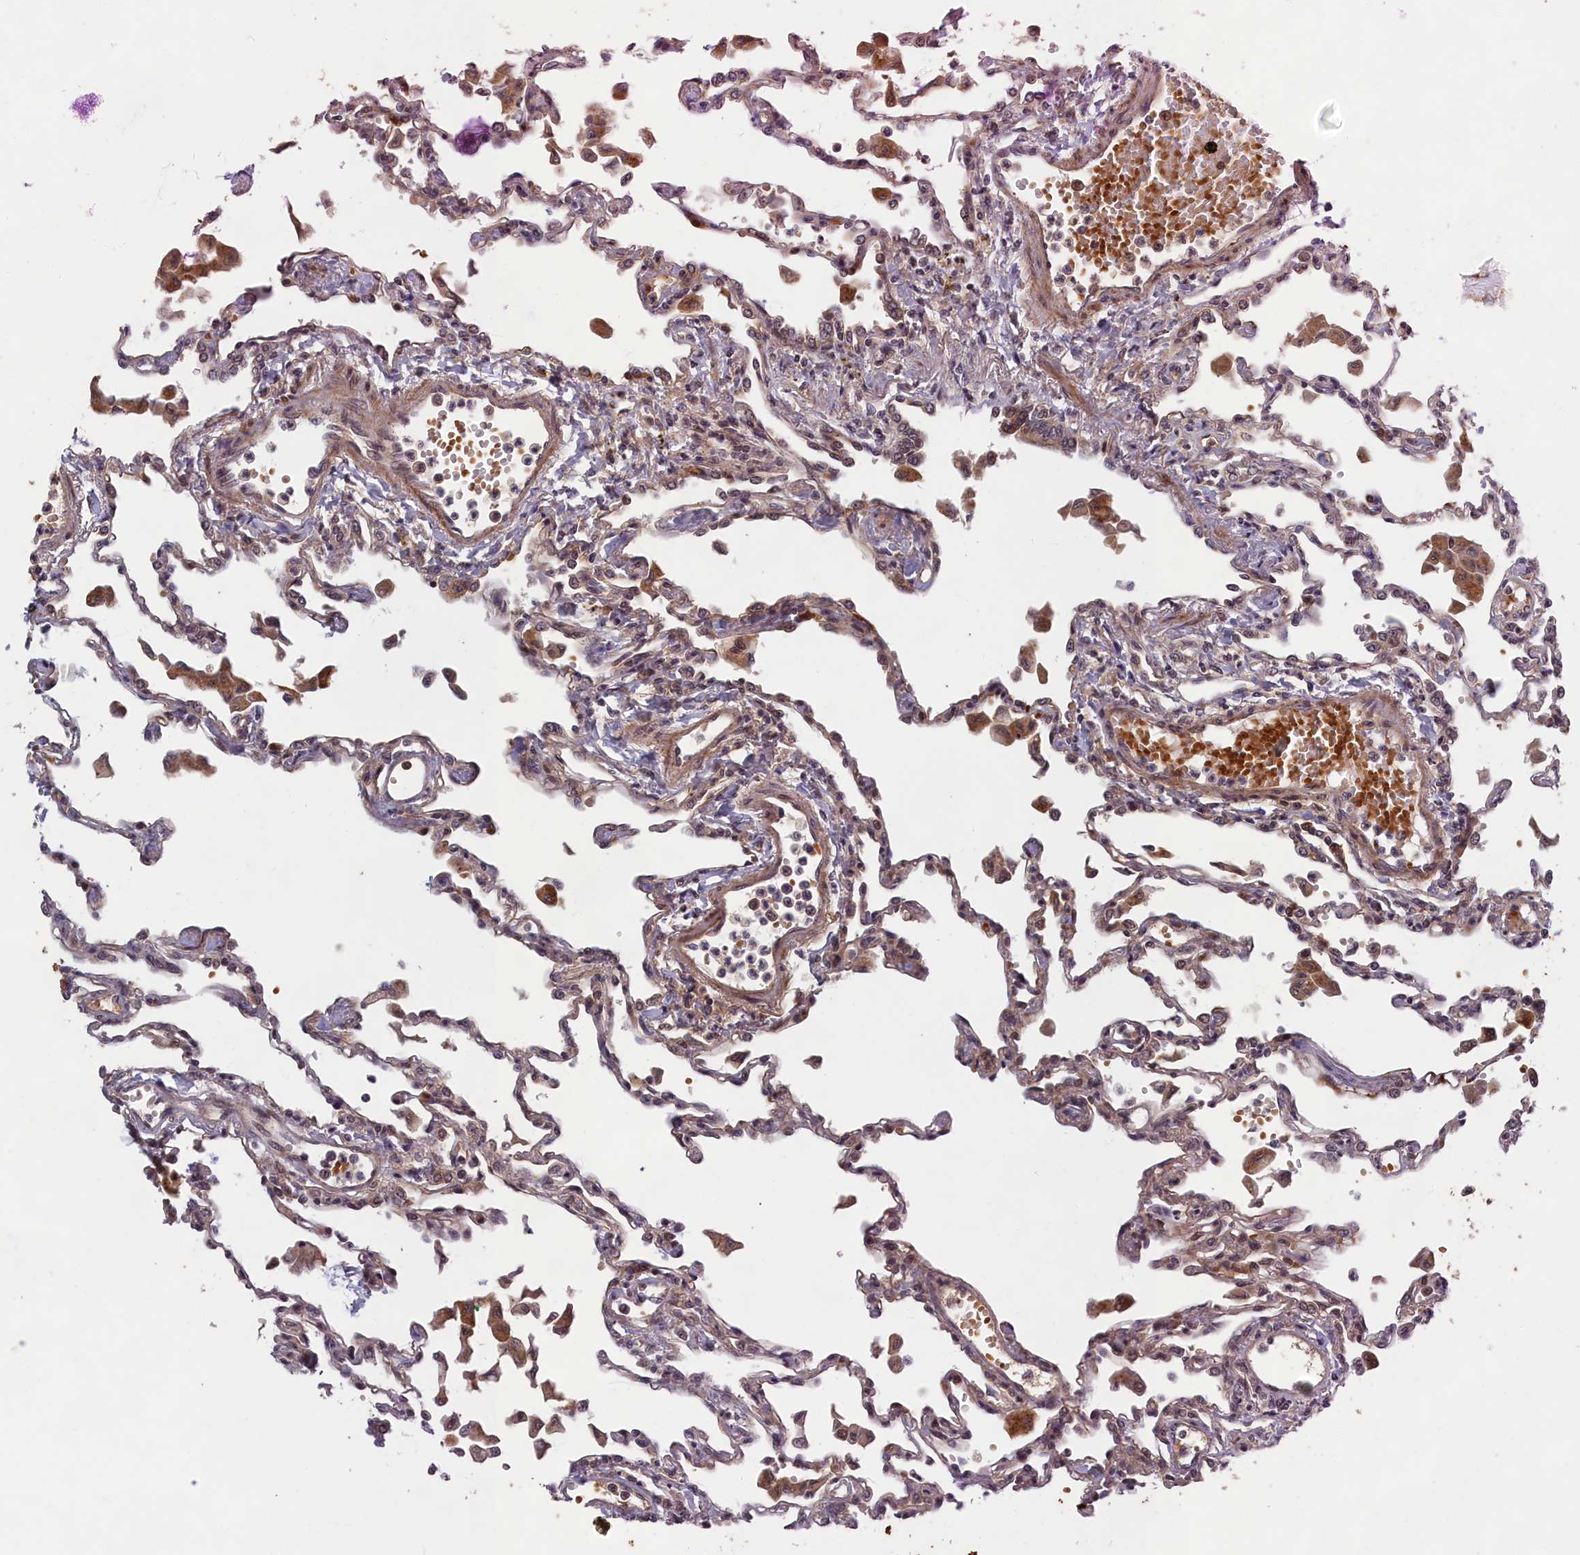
{"staining": {"intensity": "weak", "quantity": ">75%", "location": "cytoplasmic/membranous"}, "tissue": "lung", "cell_type": "Alveolar cells", "image_type": "normal", "snomed": [{"axis": "morphology", "description": "Normal tissue, NOS"}, {"axis": "topography", "description": "Bronchus"}, {"axis": "topography", "description": "Lung"}], "caption": "Alveolar cells demonstrate low levels of weak cytoplasmic/membranous expression in about >75% of cells in benign human lung. The staining was performed using DAB (3,3'-diaminobenzidine) to visualize the protein expression in brown, while the nuclei were stained in blue with hematoxylin (Magnification: 20x).", "gene": "EARS2", "patient": {"sex": "female", "age": 49}}